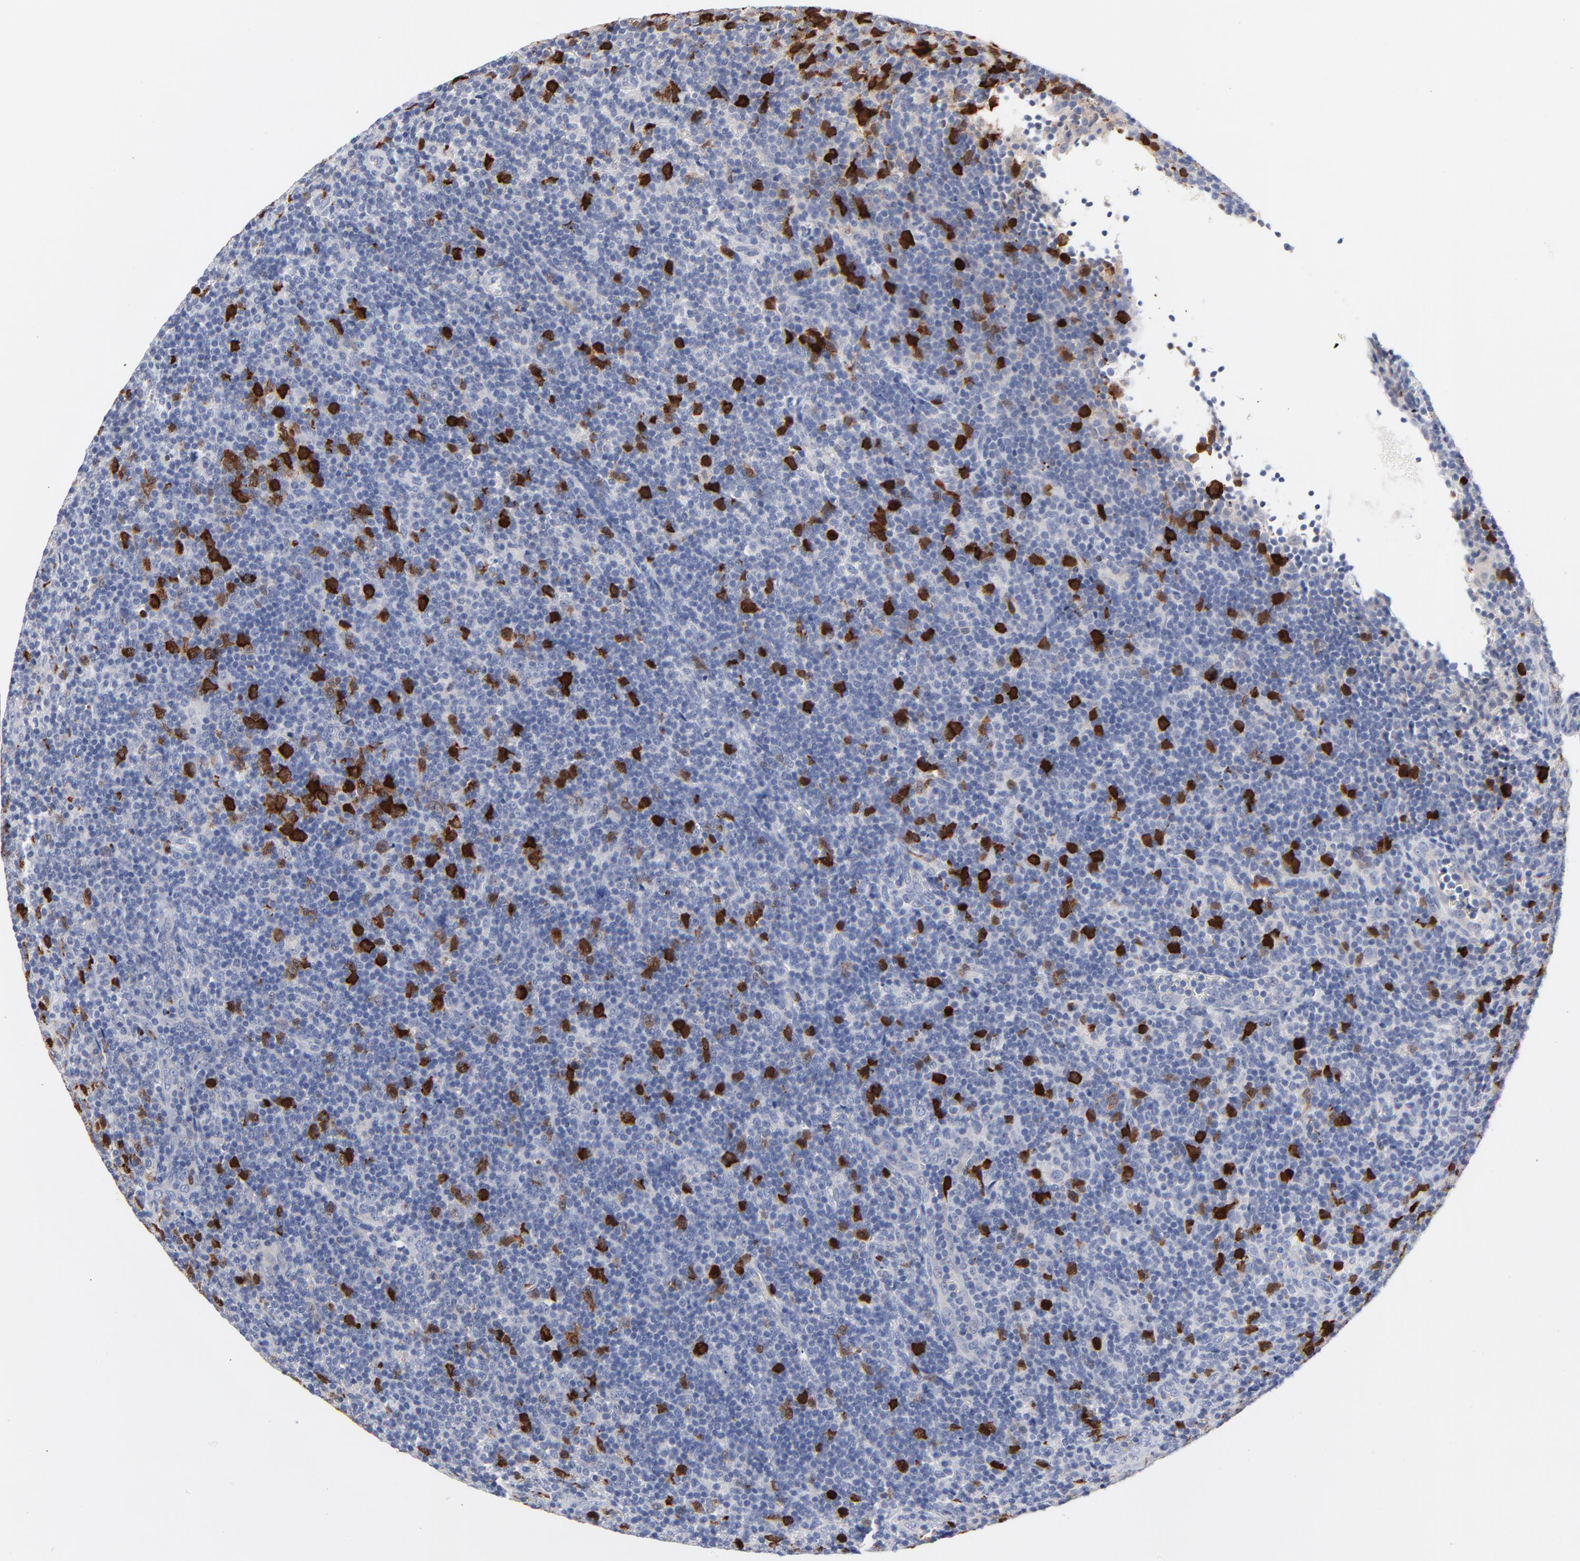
{"staining": {"intensity": "strong", "quantity": "<25%", "location": "cytoplasmic/membranous,nuclear"}, "tissue": "lymphoma", "cell_type": "Tumor cells", "image_type": "cancer", "snomed": [{"axis": "morphology", "description": "Malignant lymphoma, non-Hodgkin's type, Low grade"}, {"axis": "topography", "description": "Lymph node"}], "caption": "There is medium levels of strong cytoplasmic/membranous and nuclear positivity in tumor cells of malignant lymphoma, non-Hodgkin's type (low-grade), as demonstrated by immunohistochemical staining (brown color).", "gene": "CDK1", "patient": {"sex": "male", "age": 70}}